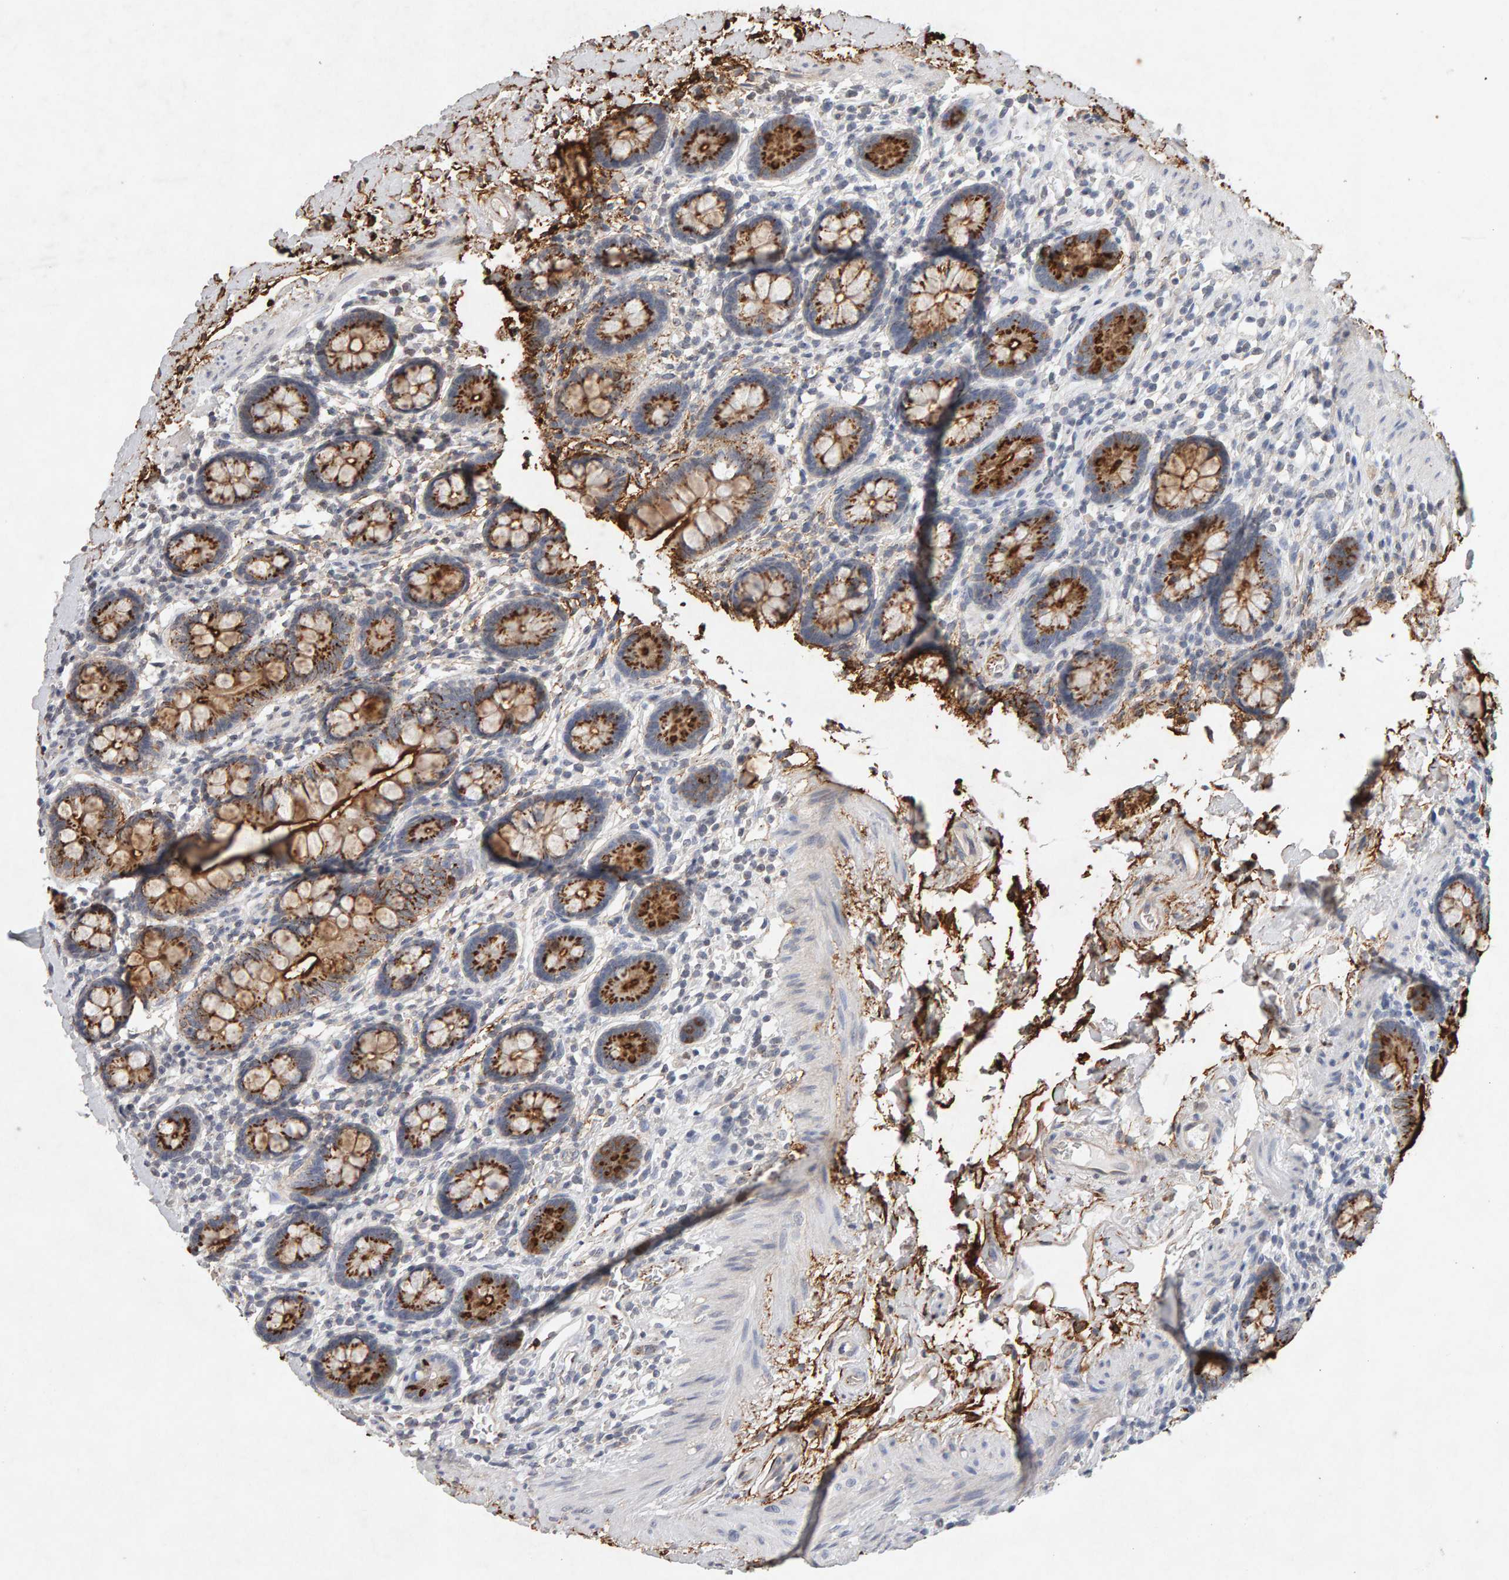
{"staining": {"intensity": "strong", "quantity": ">75%", "location": "cytoplasmic/membranous"}, "tissue": "small intestine", "cell_type": "Glandular cells", "image_type": "normal", "snomed": [{"axis": "morphology", "description": "Normal tissue, NOS"}, {"axis": "topography", "description": "Small intestine"}], "caption": "Immunohistochemical staining of benign human small intestine reveals >75% levels of strong cytoplasmic/membranous protein positivity in about >75% of glandular cells. (DAB (3,3'-diaminobenzidine) IHC with brightfield microscopy, high magnification).", "gene": "PTPRM", "patient": {"sex": "female", "age": 84}}